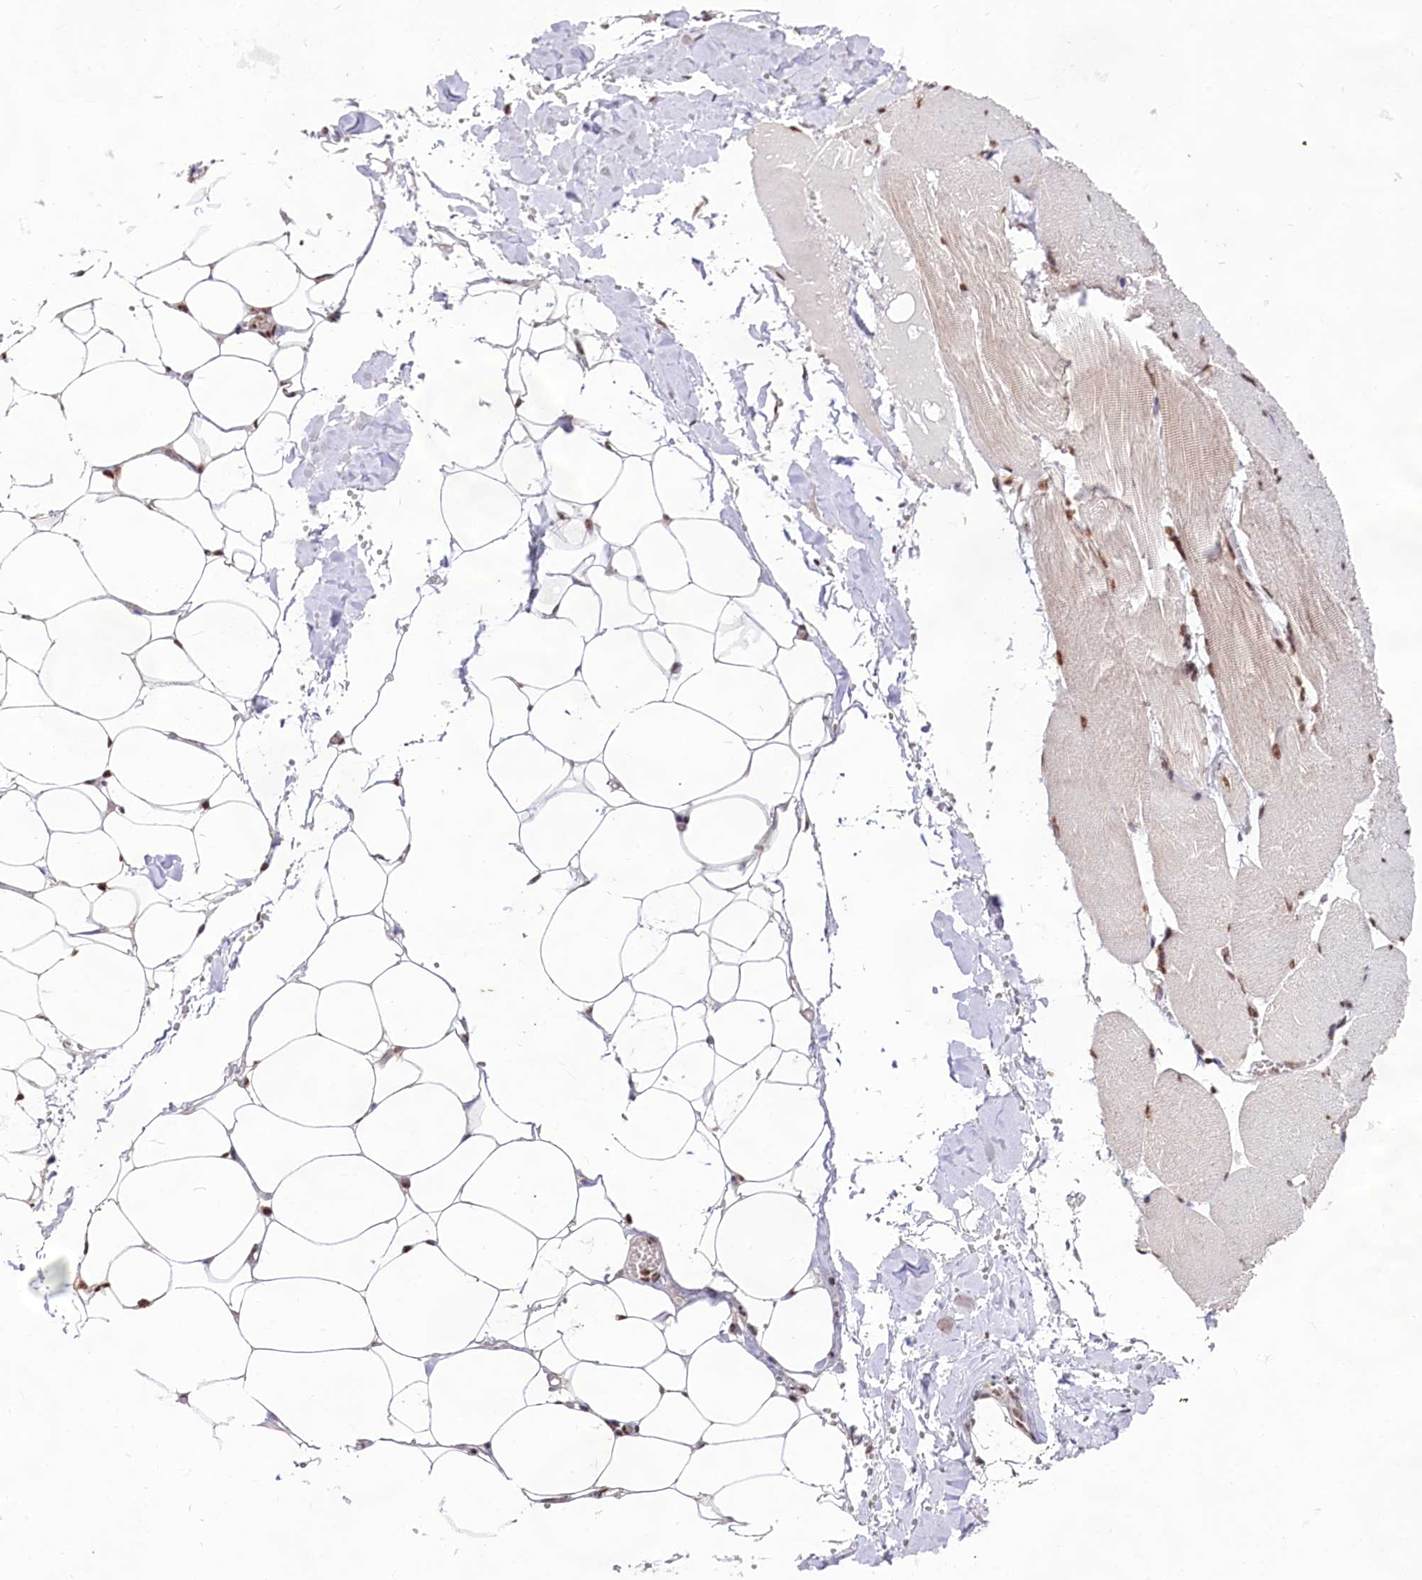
{"staining": {"intensity": "moderate", "quantity": ">75%", "location": "nuclear"}, "tissue": "adipose tissue", "cell_type": "Adipocytes", "image_type": "normal", "snomed": [{"axis": "morphology", "description": "Normal tissue, NOS"}, {"axis": "topography", "description": "Skeletal muscle"}, {"axis": "topography", "description": "Peripheral nerve tissue"}], "caption": "Immunohistochemical staining of unremarkable human adipose tissue exhibits >75% levels of moderate nuclear protein positivity in approximately >75% of adipocytes. (DAB IHC with brightfield microscopy, high magnification).", "gene": "HIRA", "patient": {"sex": "female", "age": 55}}